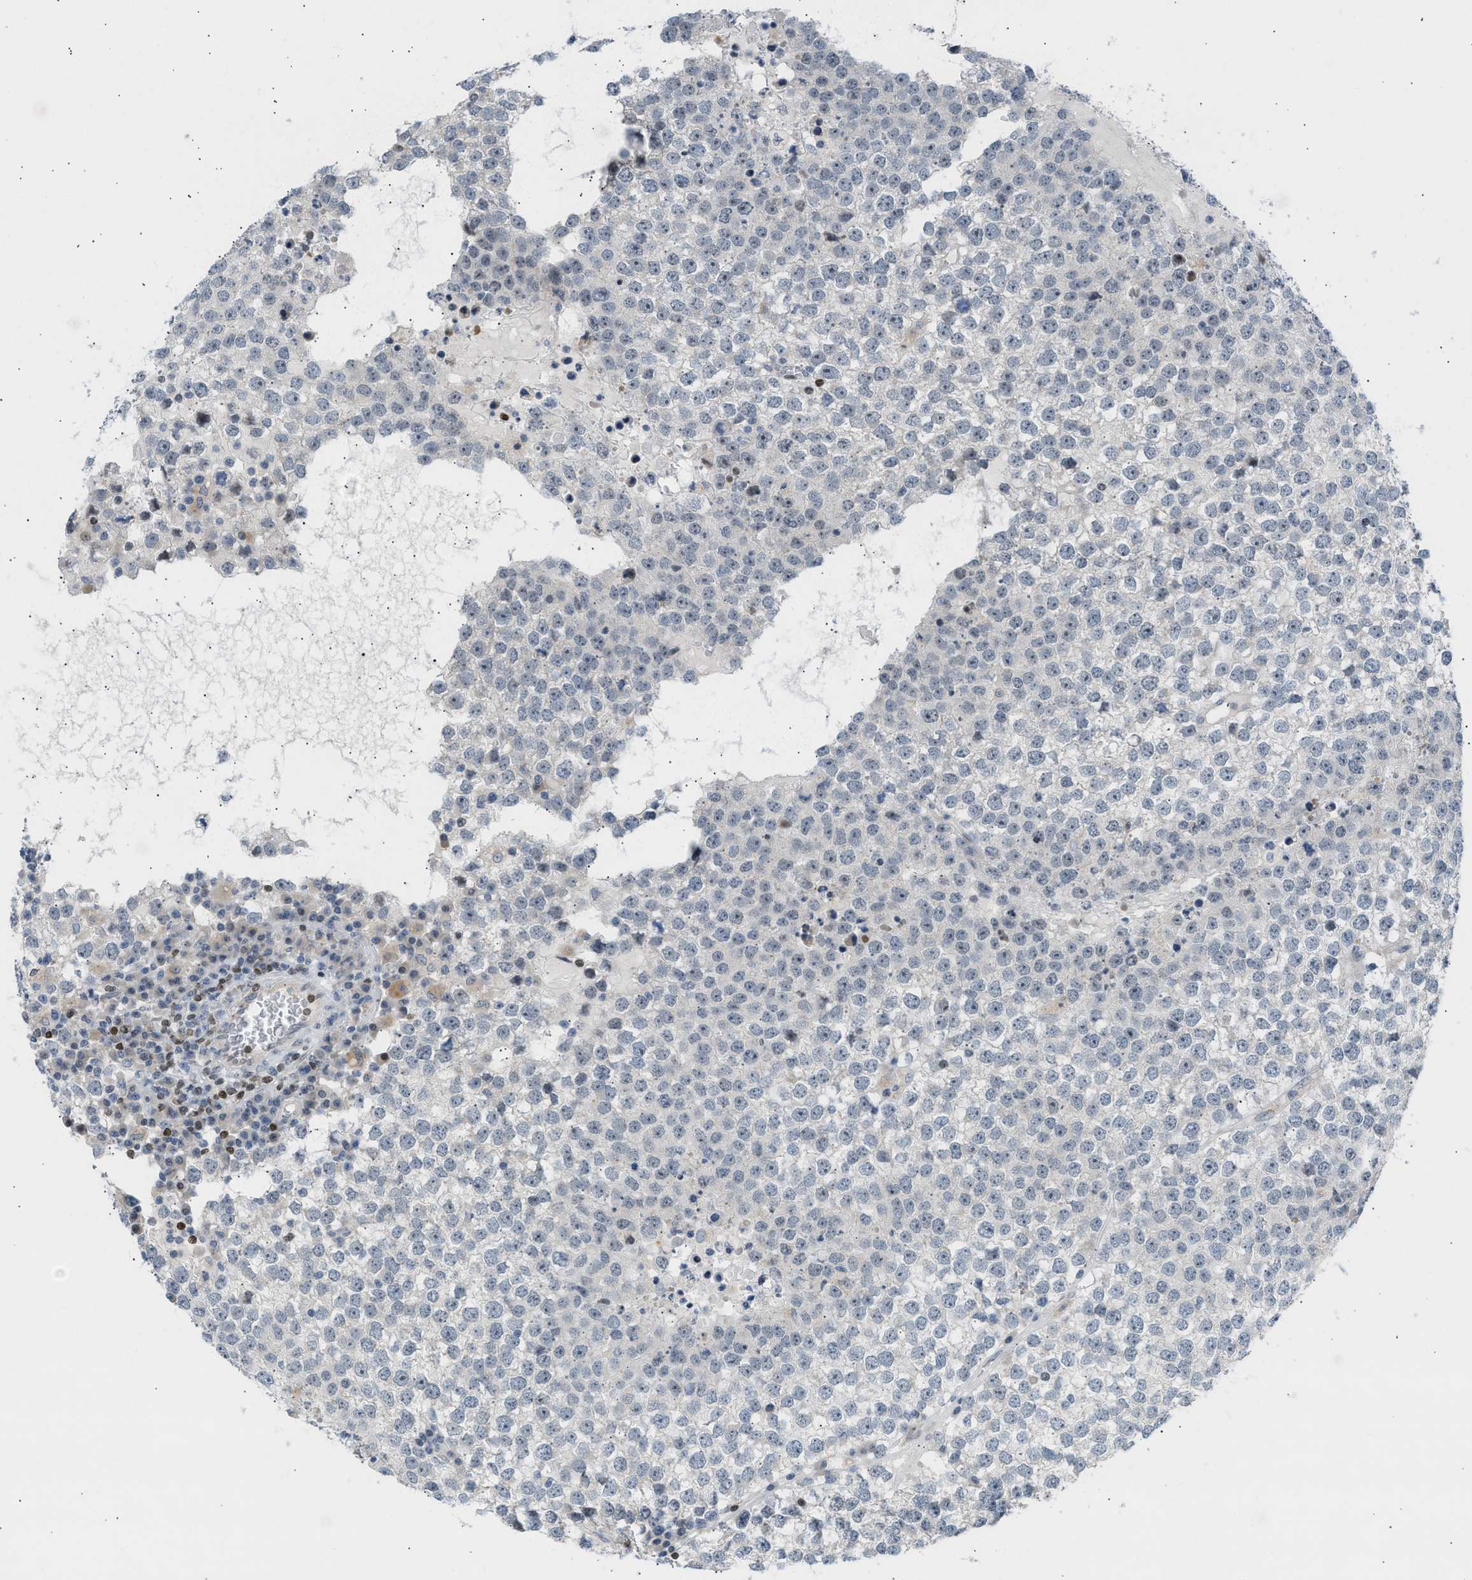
{"staining": {"intensity": "weak", "quantity": "<25%", "location": "nuclear"}, "tissue": "testis cancer", "cell_type": "Tumor cells", "image_type": "cancer", "snomed": [{"axis": "morphology", "description": "Seminoma, NOS"}, {"axis": "topography", "description": "Testis"}], "caption": "Testis seminoma was stained to show a protein in brown. There is no significant positivity in tumor cells.", "gene": "NPS", "patient": {"sex": "male", "age": 65}}